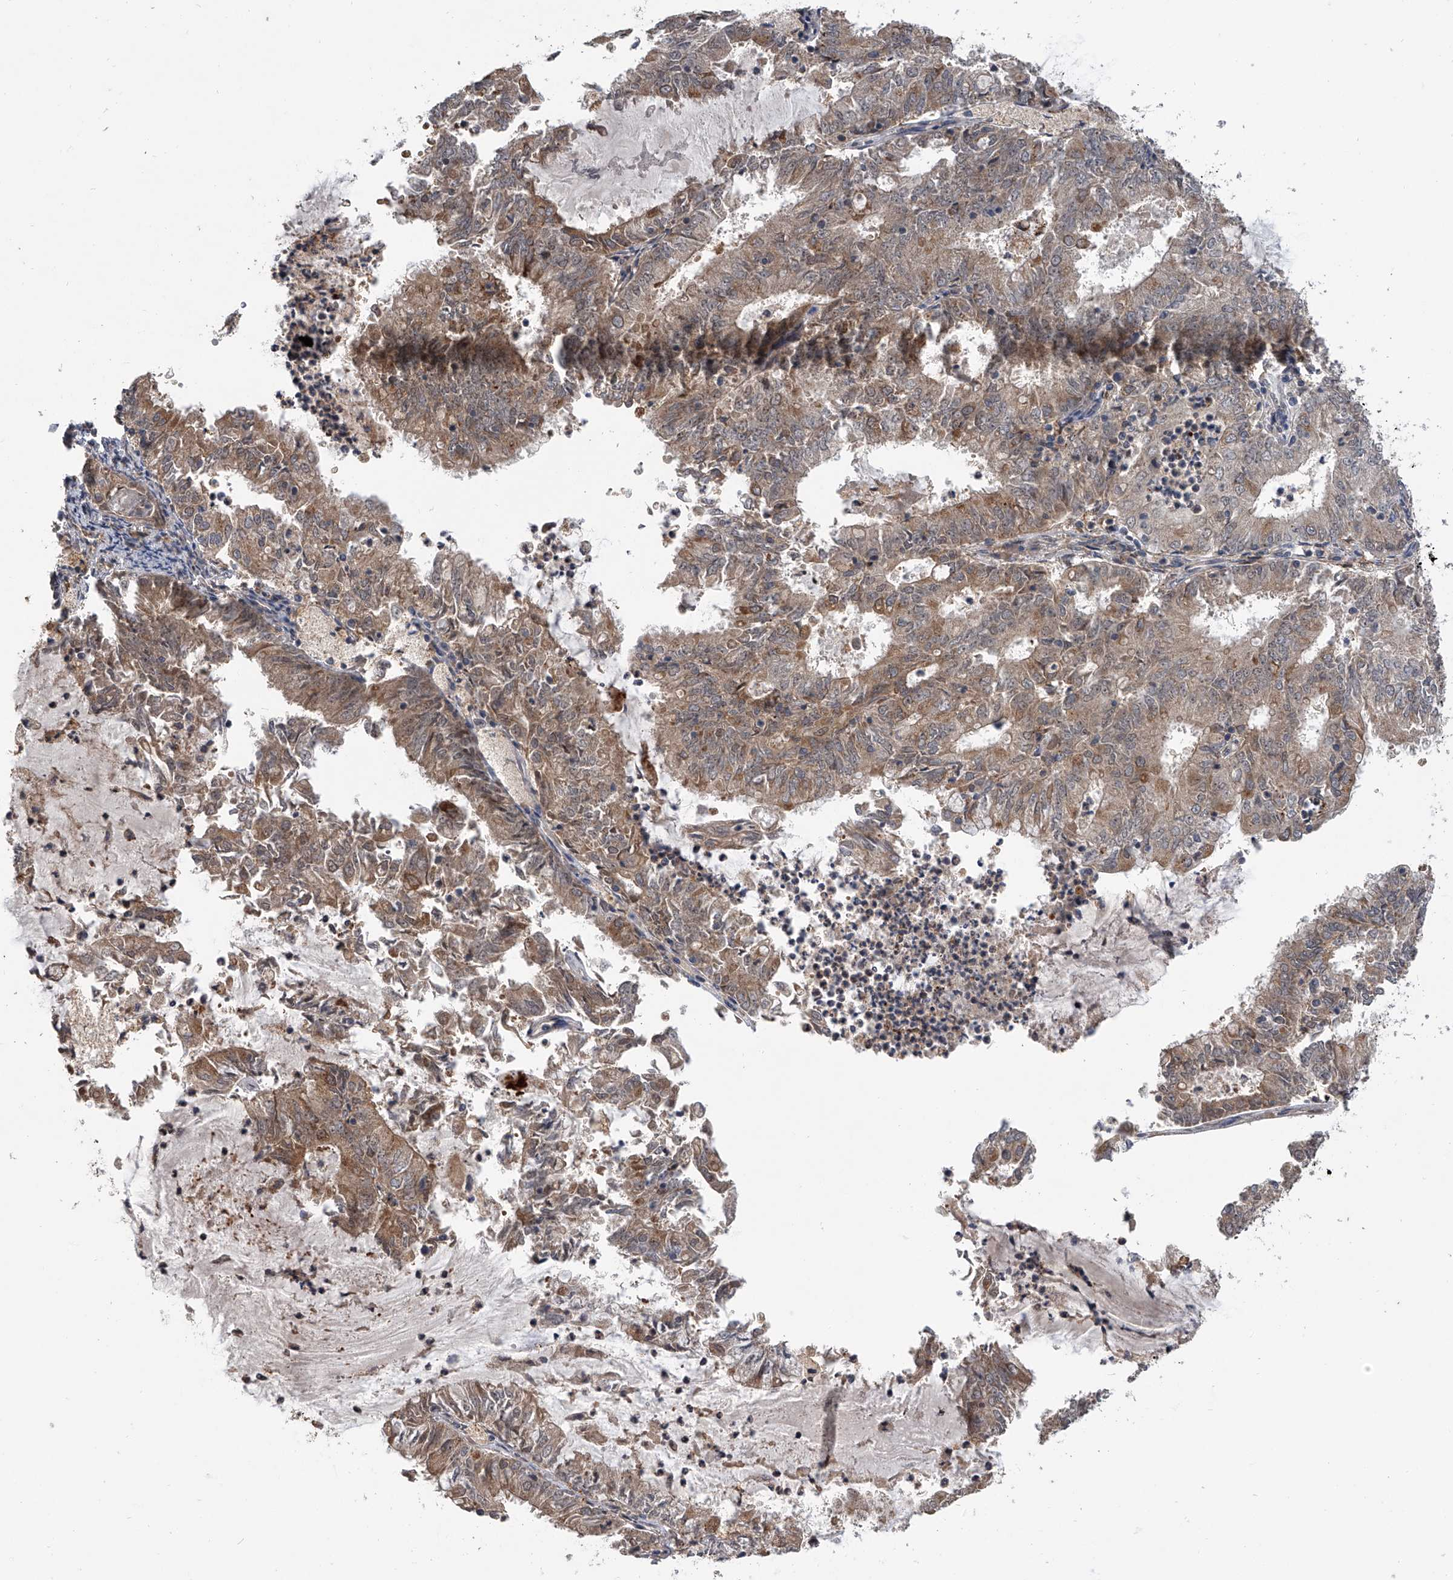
{"staining": {"intensity": "moderate", "quantity": ">75%", "location": "cytoplasmic/membranous"}, "tissue": "endometrial cancer", "cell_type": "Tumor cells", "image_type": "cancer", "snomed": [{"axis": "morphology", "description": "Adenocarcinoma, NOS"}, {"axis": "topography", "description": "Endometrium"}], "caption": "Endometrial cancer tissue demonstrates moderate cytoplasmic/membranous staining in approximately >75% of tumor cells (DAB (3,3'-diaminobenzidine) IHC, brown staining for protein, blue staining for nuclei).", "gene": "GEMIN8", "patient": {"sex": "female", "age": 57}}